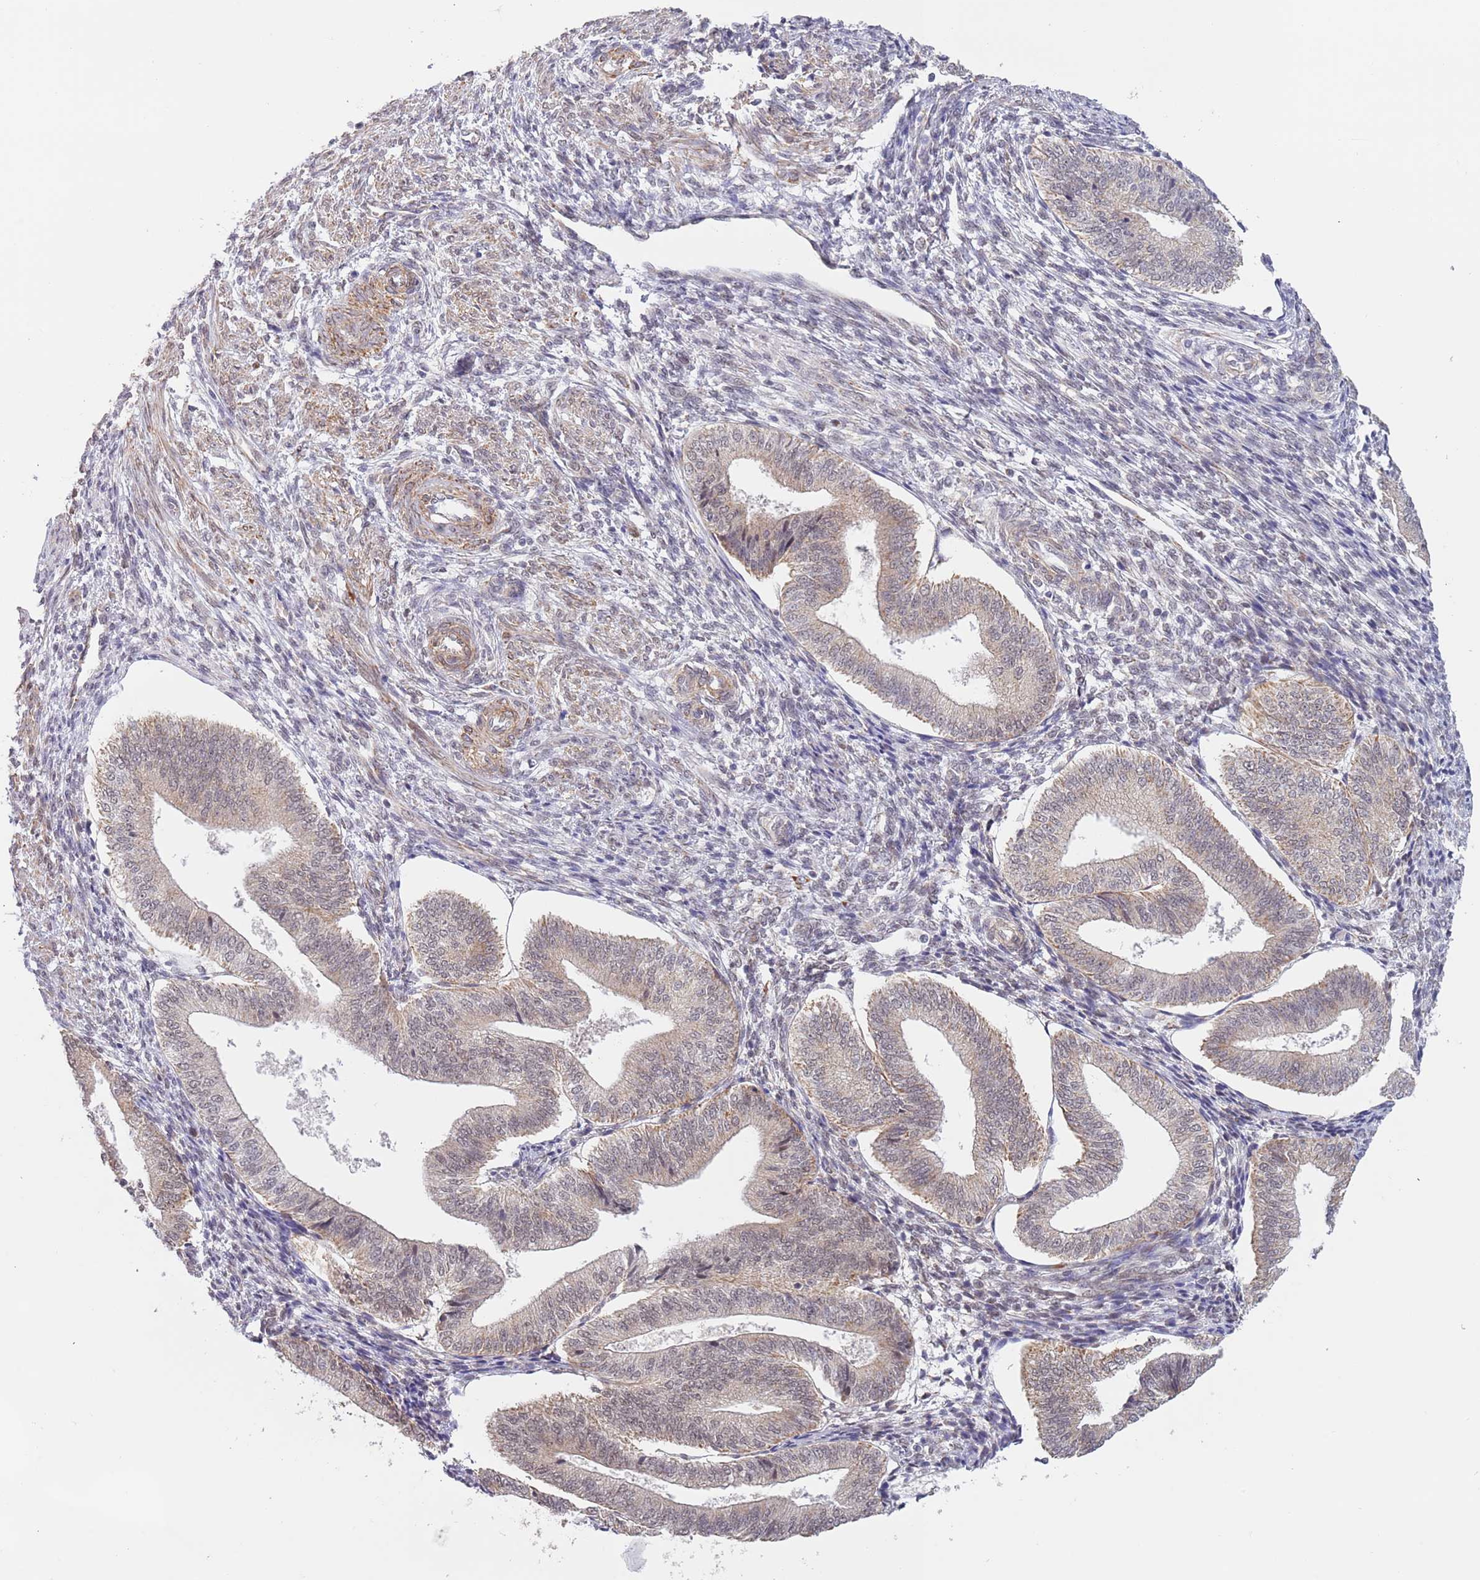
{"staining": {"intensity": "weak", "quantity": ">75%", "location": "cytoplasmic/membranous,nuclear"}, "tissue": "endometrium", "cell_type": "Cells in endometrial stroma", "image_type": "normal", "snomed": [{"axis": "morphology", "description": "Normal tissue, NOS"}, {"axis": "topography", "description": "Endometrium"}], "caption": "This image displays immunohistochemistry (IHC) staining of unremarkable human endometrium, with low weak cytoplasmic/membranous,nuclear expression in approximately >75% of cells in endometrial stroma.", "gene": "UQCC3", "patient": {"sex": "female", "age": 34}}